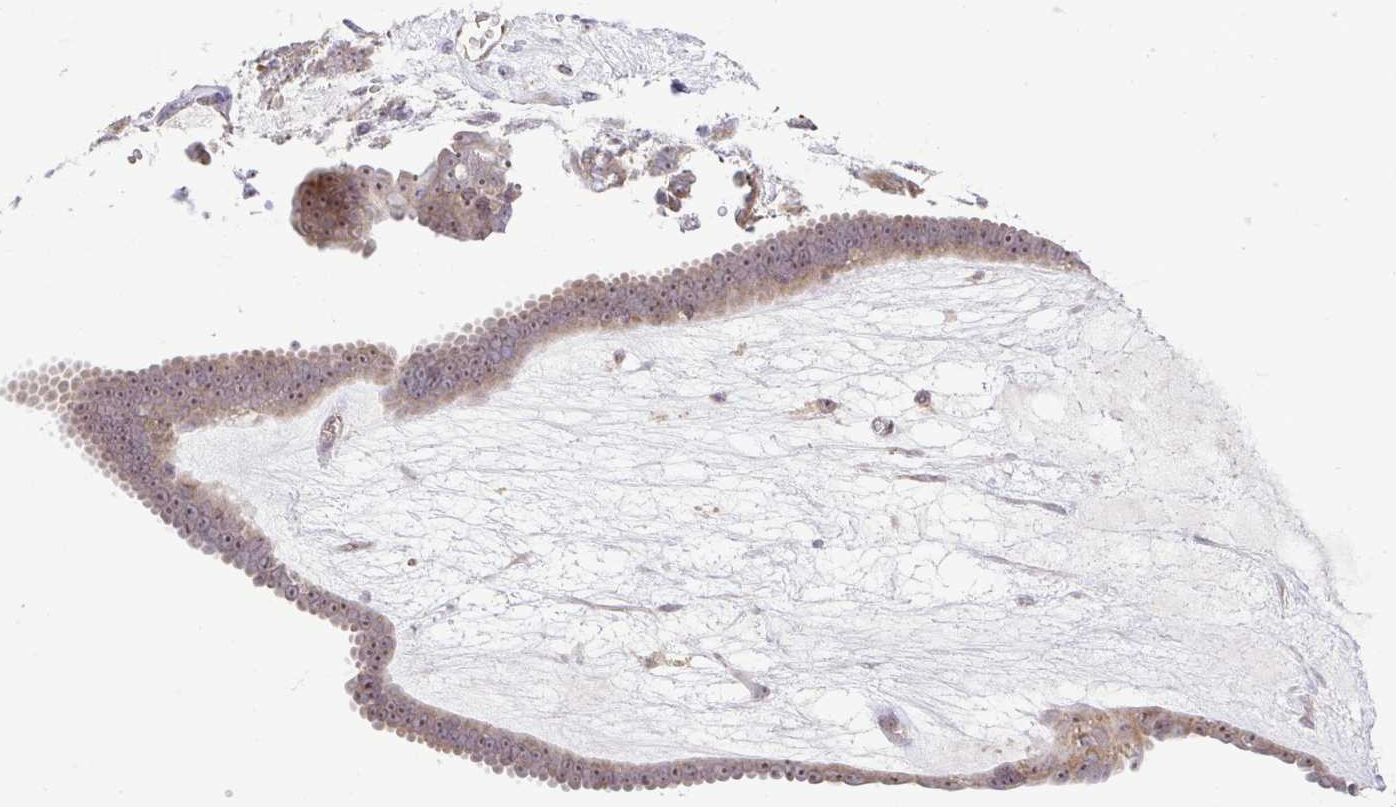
{"staining": {"intensity": "weak", "quantity": "25%-75%", "location": "cytoplasmic/membranous,nuclear"}, "tissue": "ovarian cancer", "cell_type": "Tumor cells", "image_type": "cancer", "snomed": [{"axis": "morphology", "description": "Cystadenocarcinoma, serous, NOS"}, {"axis": "topography", "description": "Ovary"}], "caption": "Ovarian serous cystadenocarcinoma was stained to show a protein in brown. There is low levels of weak cytoplasmic/membranous and nuclear expression in approximately 25%-75% of tumor cells.", "gene": "RSL24D1", "patient": {"sex": "female", "age": 71}}